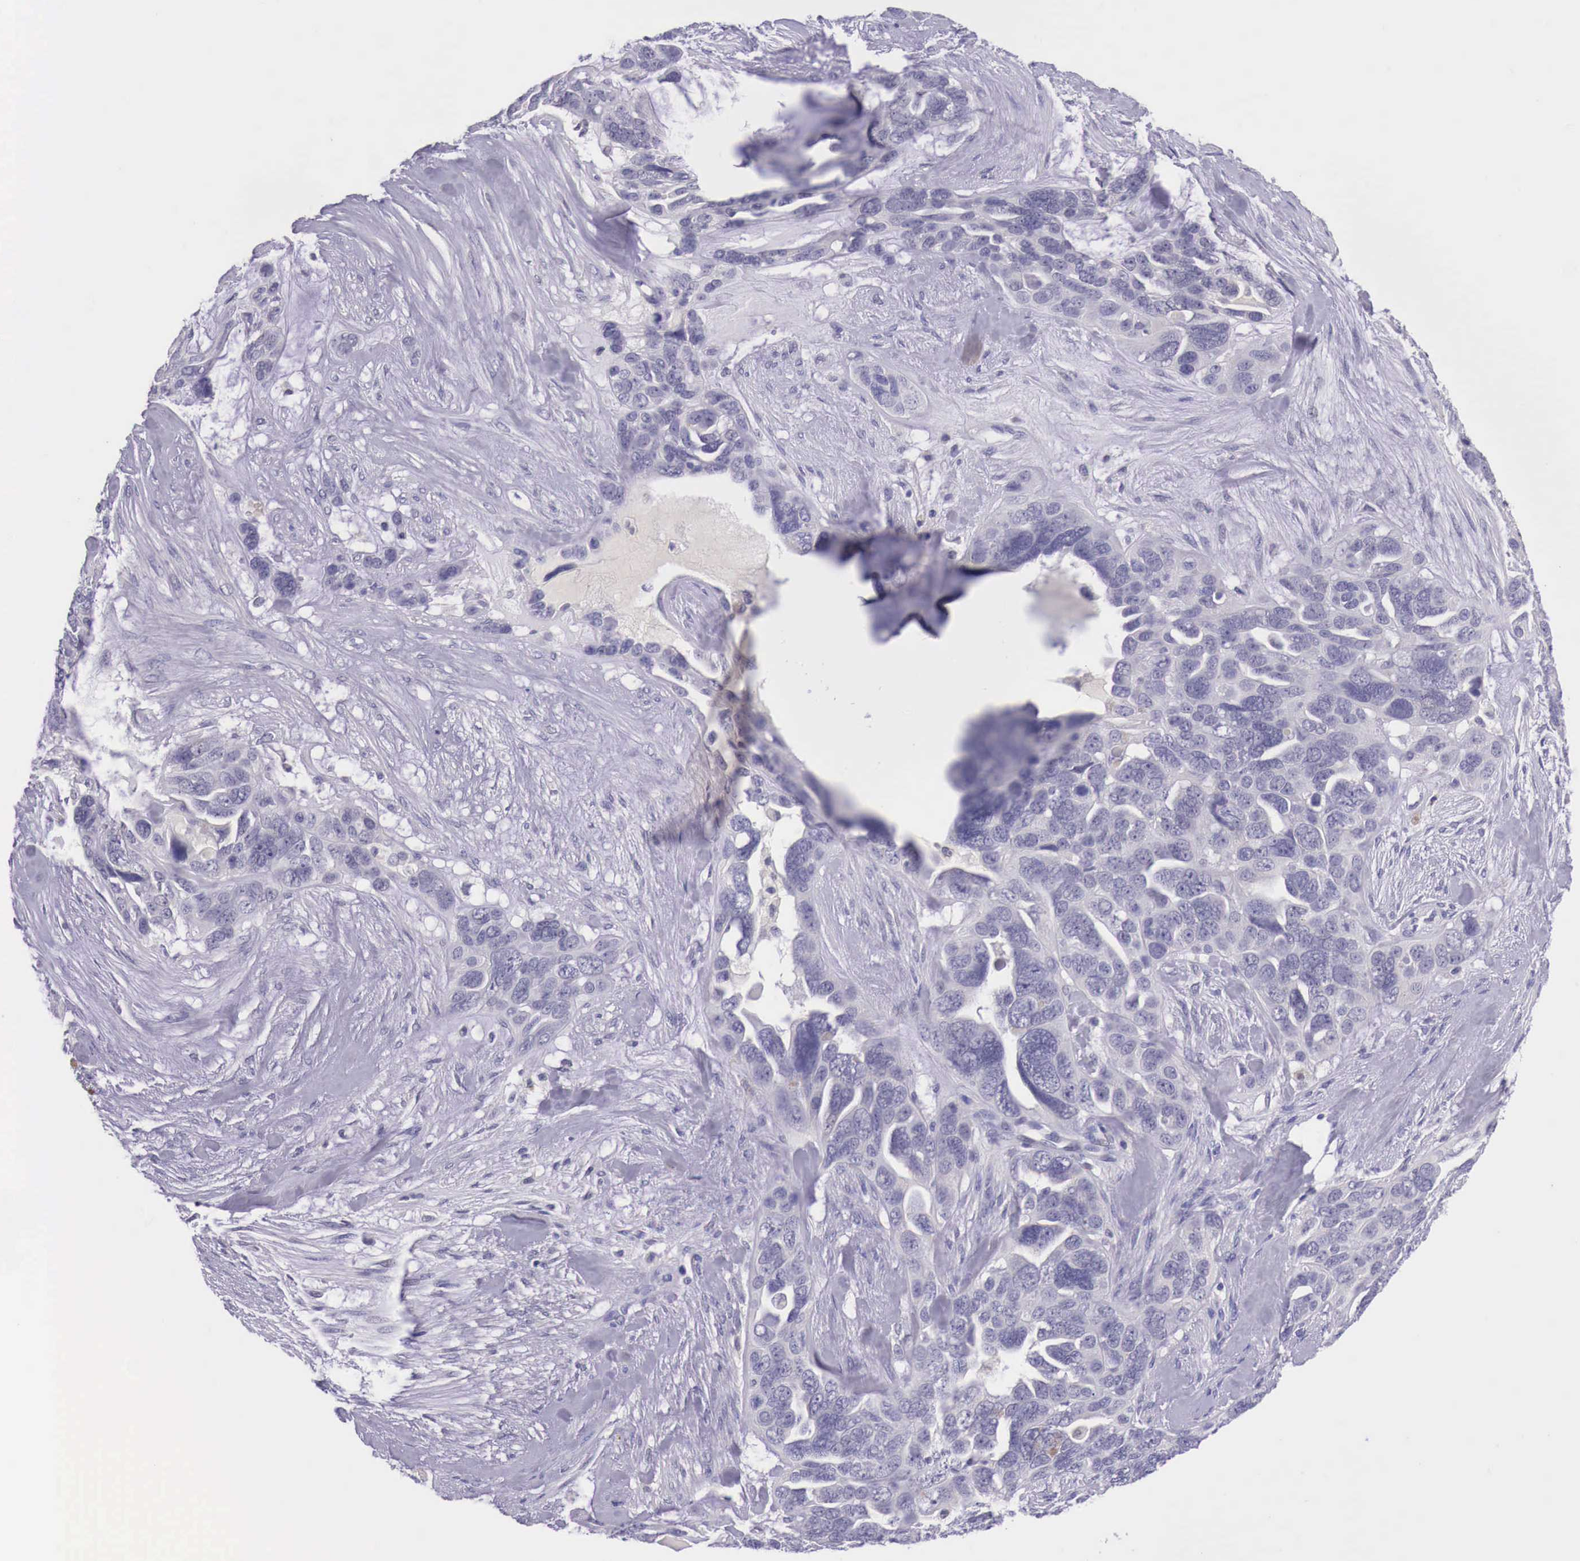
{"staining": {"intensity": "negative", "quantity": "none", "location": "none"}, "tissue": "ovarian cancer", "cell_type": "Tumor cells", "image_type": "cancer", "snomed": [{"axis": "morphology", "description": "Cystadenocarcinoma, serous, NOS"}, {"axis": "topography", "description": "Ovary"}], "caption": "Immunohistochemical staining of ovarian cancer reveals no significant expression in tumor cells.", "gene": "BCL6", "patient": {"sex": "female", "age": 63}}